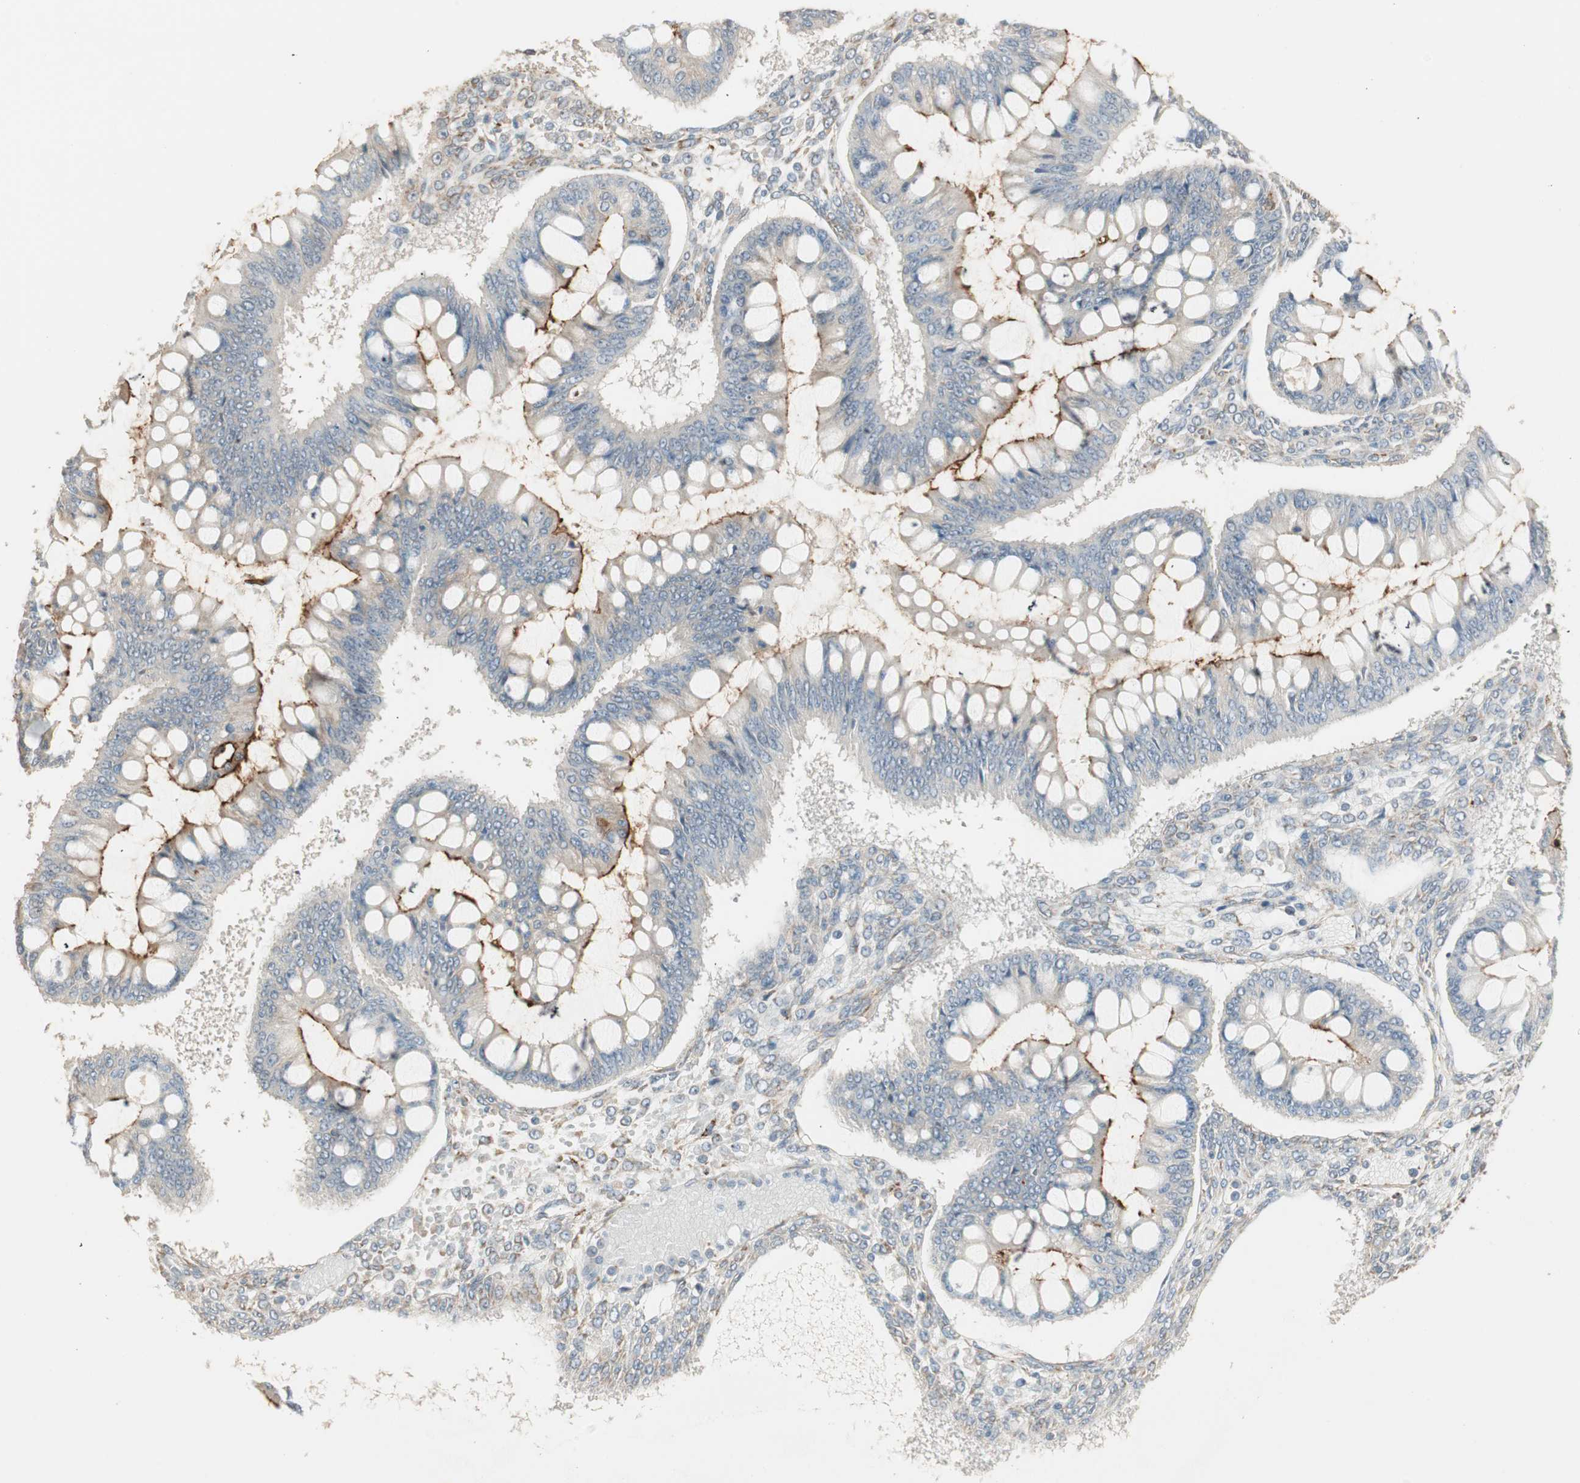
{"staining": {"intensity": "strong", "quantity": "25%-75%", "location": "cytoplasmic/membranous"}, "tissue": "ovarian cancer", "cell_type": "Tumor cells", "image_type": "cancer", "snomed": [{"axis": "morphology", "description": "Cystadenocarcinoma, mucinous, NOS"}, {"axis": "topography", "description": "Ovary"}], "caption": "Immunohistochemistry micrograph of neoplastic tissue: human ovarian mucinous cystadenocarcinoma stained using immunohistochemistry (IHC) displays high levels of strong protein expression localized specifically in the cytoplasmic/membranous of tumor cells, appearing as a cytoplasmic/membranous brown color.", "gene": "TASOR", "patient": {"sex": "female", "age": 73}}